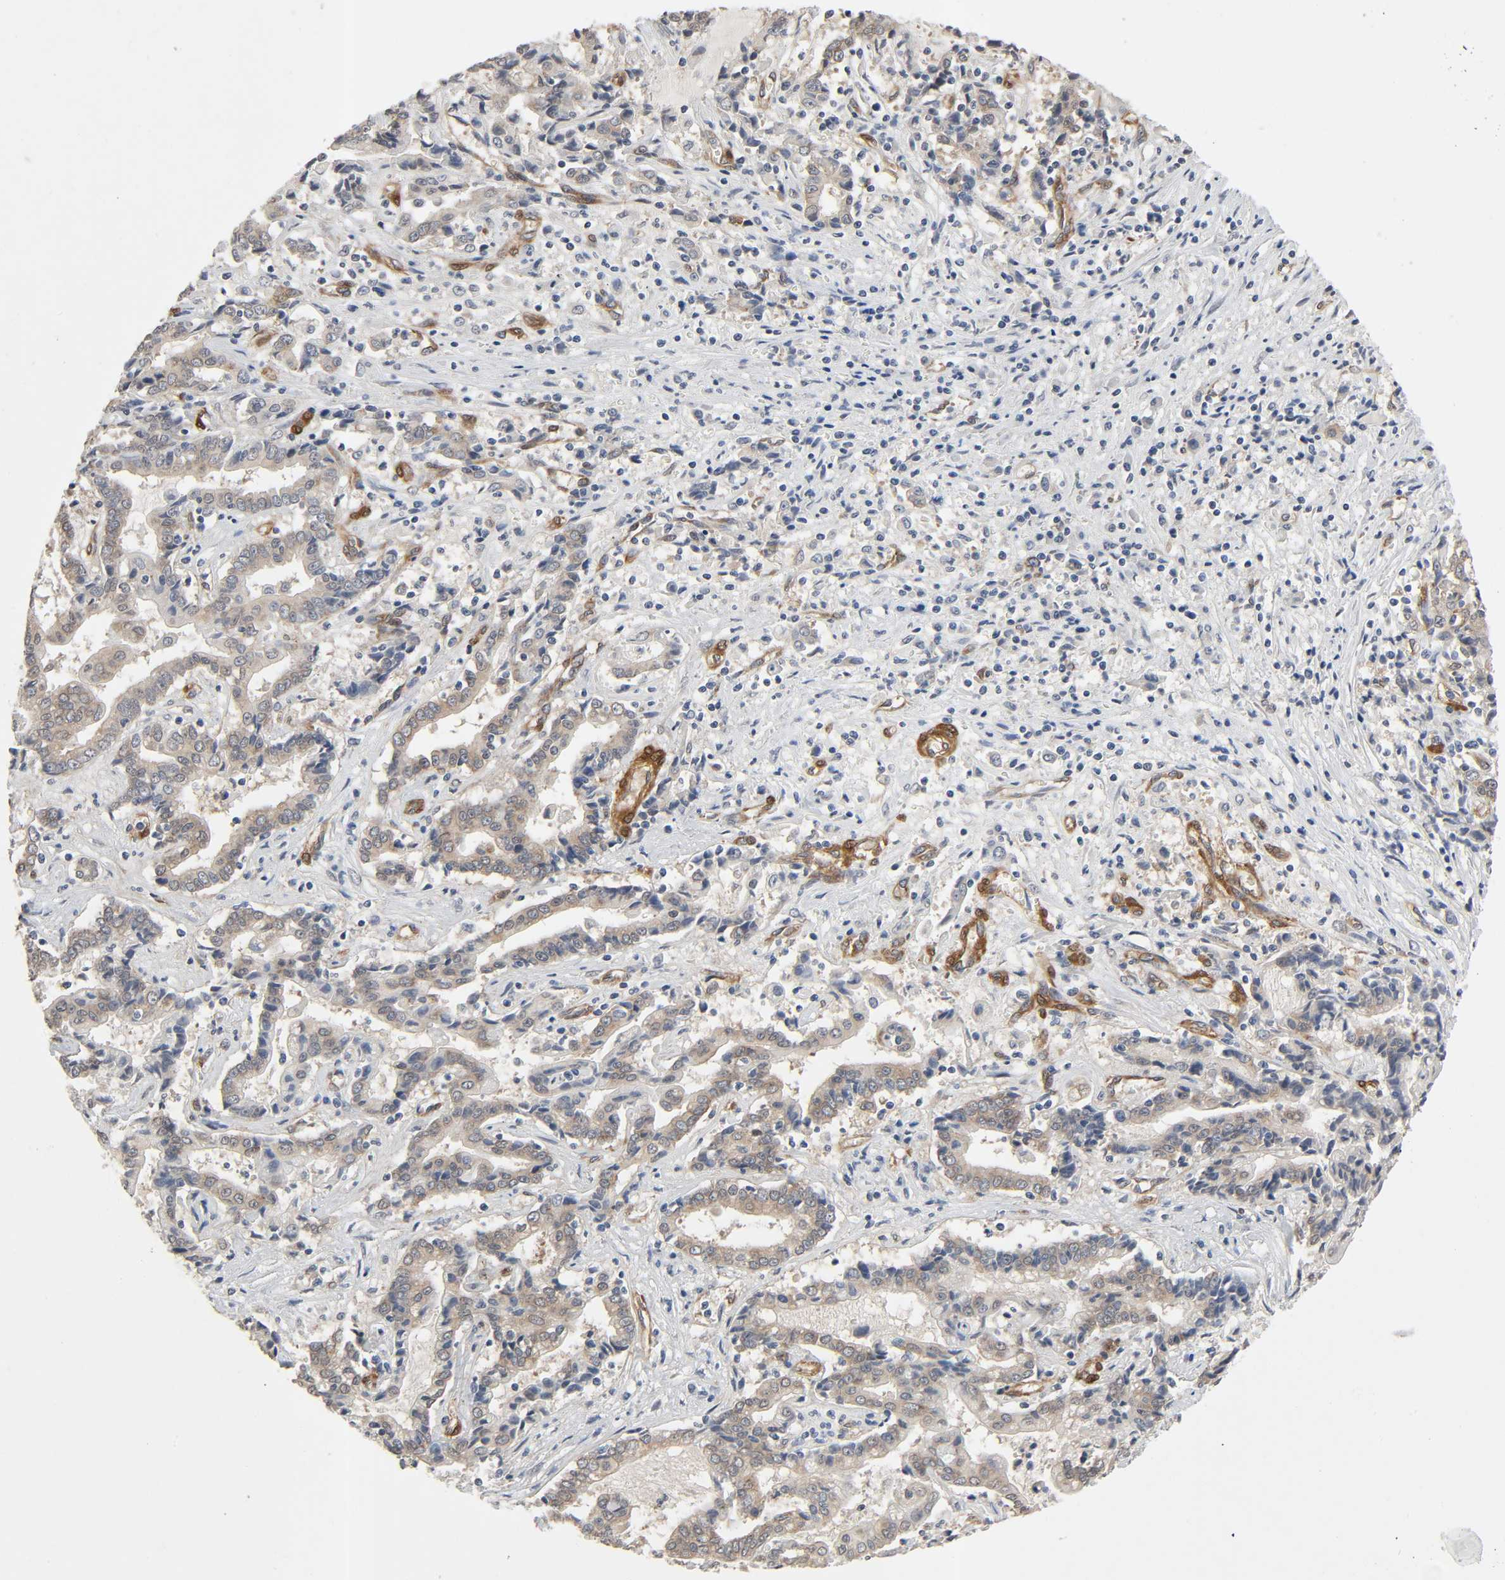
{"staining": {"intensity": "weak", "quantity": ">75%", "location": "cytoplasmic/membranous"}, "tissue": "liver cancer", "cell_type": "Tumor cells", "image_type": "cancer", "snomed": [{"axis": "morphology", "description": "Cholangiocarcinoma"}, {"axis": "topography", "description": "Liver"}], "caption": "Tumor cells reveal weak cytoplasmic/membranous positivity in about >75% of cells in liver cancer (cholangiocarcinoma).", "gene": "PTK2", "patient": {"sex": "male", "age": 57}}